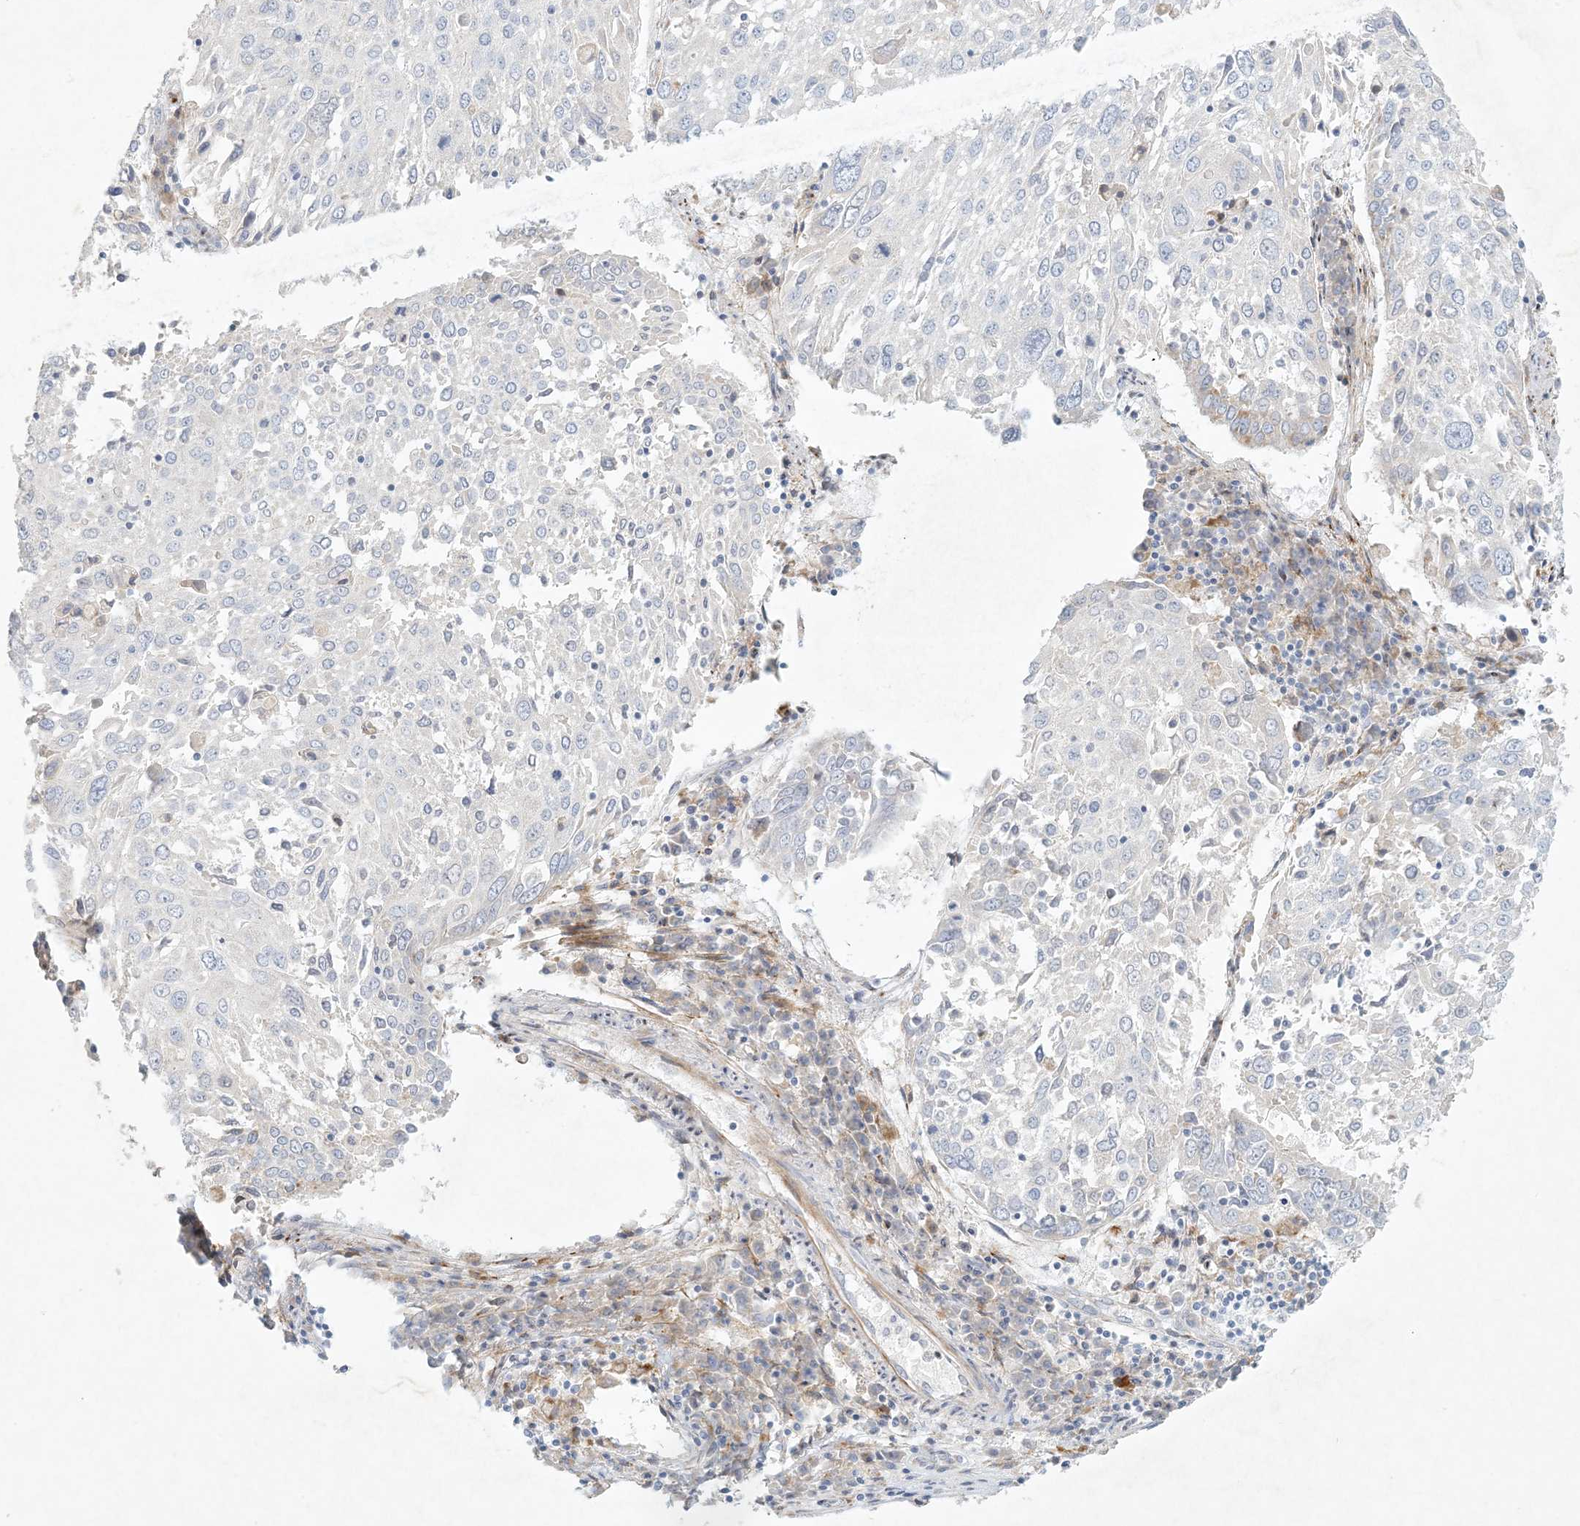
{"staining": {"intensity": "negative", "quantity": "none", "location": "none"}, "tissue": "lung cancer", "cell_type": "Tumor cells", "image_type": "cancer", "snomed": [{"axis": "morphology", "description": "Squamous cell carcinoma, NOS"}, {"axis": "topography", "description": "Lung"}], "caption": "Squamous cell carcinoma (lung) was stained to show a protein in brown. There is no significant expression in tumor cells. Brightfield microscopy of IHC stained with DAB (brown) and hematoxylin (blue), captured at high magnification.", "gene": "ZNF385D", "patient": {"sex": "male", "age": 65}}